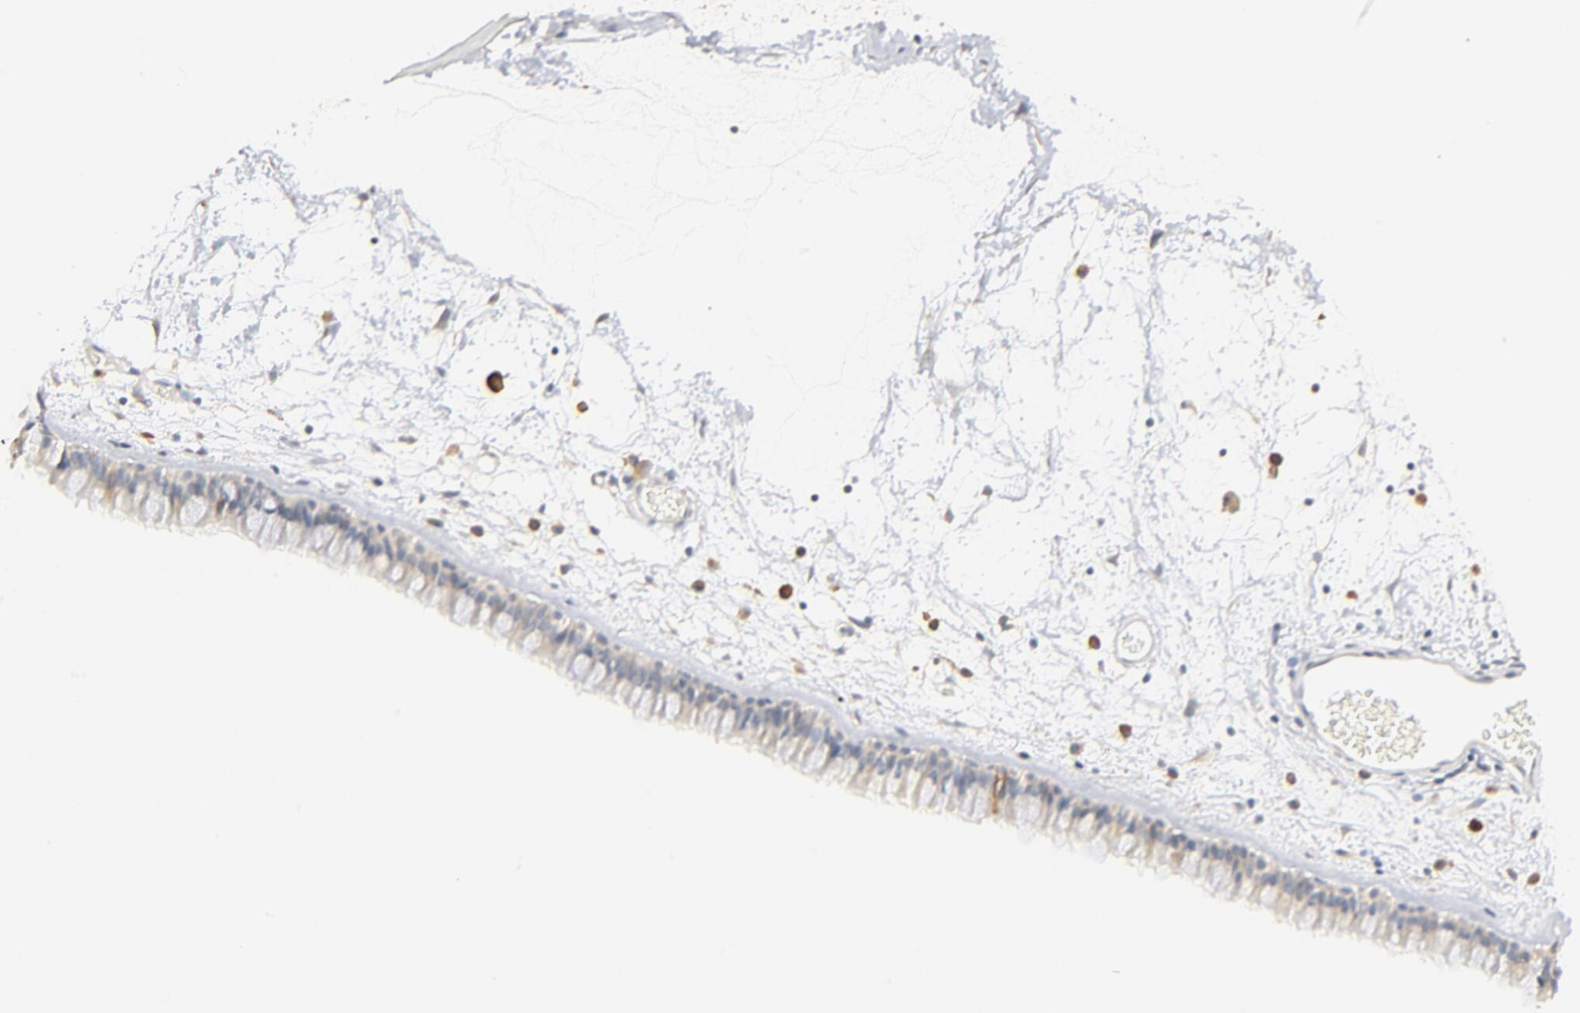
{"staining": {"intensity": "negative", "quantity": "none", "location": "none"}, "tissue": "nasopharynx", "cell_type": "Respiratory epithelial cells", "image_type": "normal", "snomed": [{"axis": "morphology", "description": "Normal tissue, NOS"}, {"axis": "morphology", "description": "Inflammation, NOS"}, {"axis": "topography", "description": "Nasopharynx"}], "caption": "An IHC photomicrograph of benign nasopharynx is shown. There is no staining in respiratory epithelial cells of nasopharynx. Nuclei are stained in blue.", "gene": "ZDHHC8", "patient": {"sex": "male", "age": 48}}